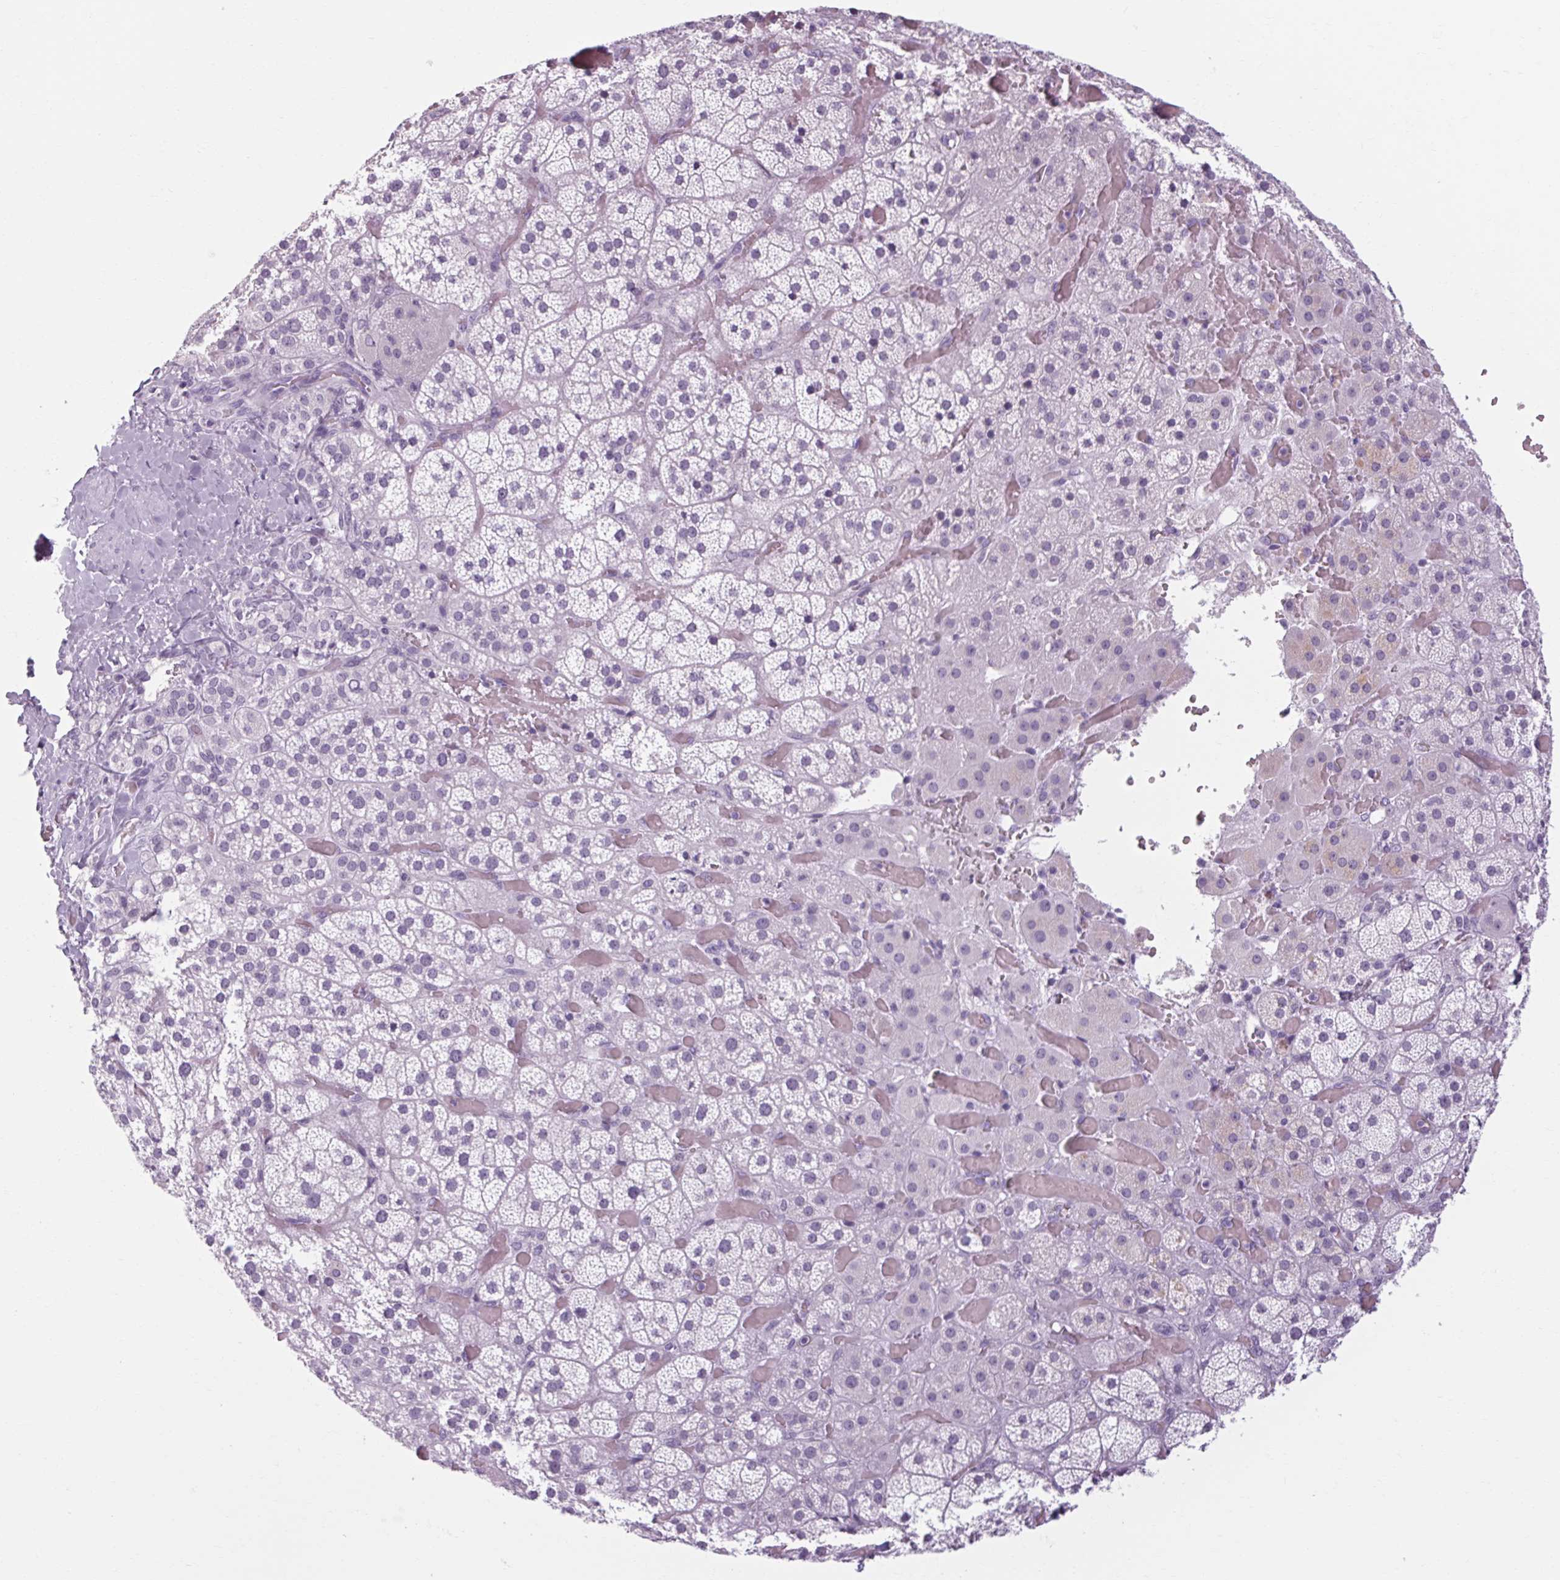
{"staining": {"intensity": "negative", "quantity": "none", "location": "none"}, "tissue": "adrenal gland", "cell_type": "Glandular cells", "image_type": "normal", "snomed": [{"axis": "morphology", "description": "Normal tissue, NOS"}, {"axis": "topography", "description": "Adrenal gland"}], "caption": "The photomicrograph shows no significant expression in glandular cells of adrenal gland.", "gene": "POMC", "patient": {"sex": "male", "age": 57}}